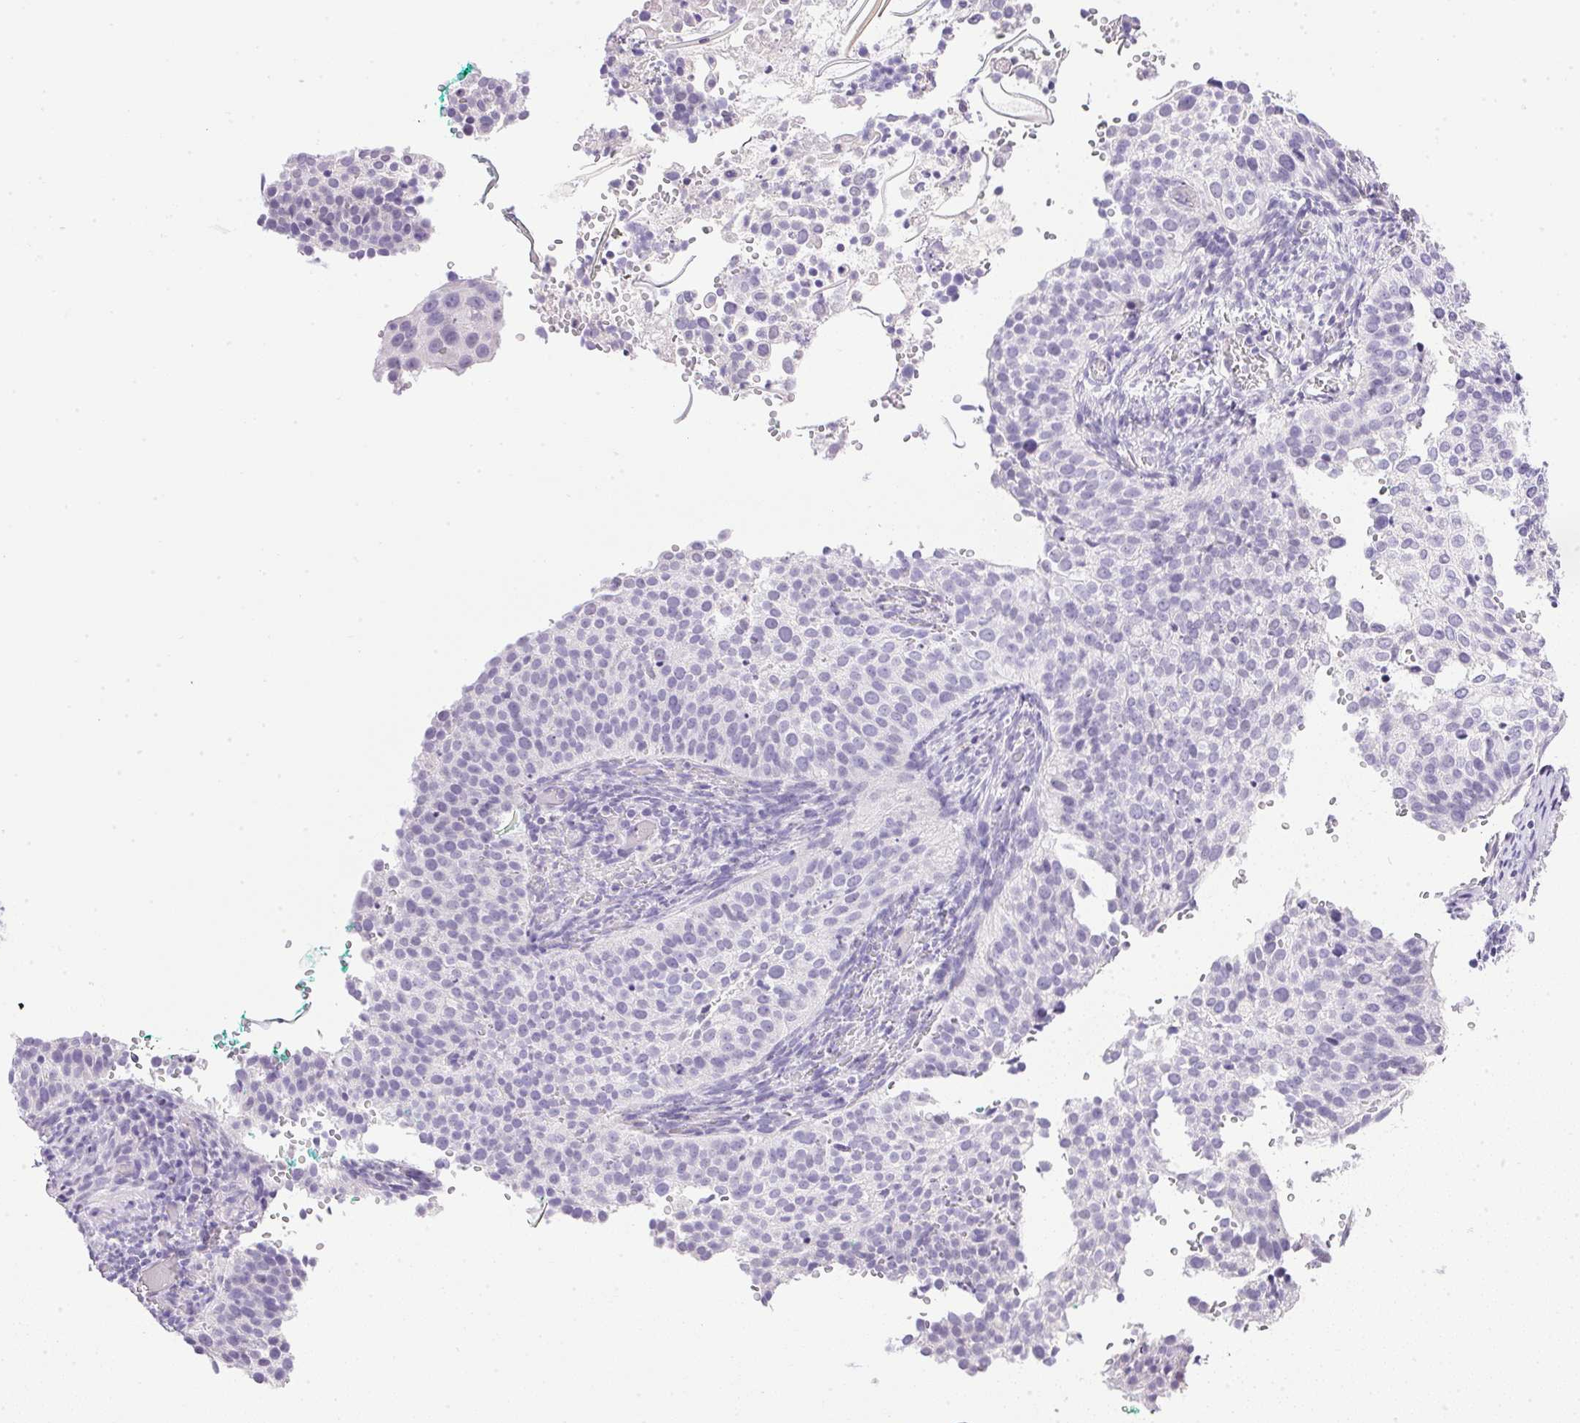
{"staining": {"intensity": "negative", "quantity": "none", "location": "none"}, "tissue": "cervical cancer", "cell_type": "Tumor cells", "image_type": "cancer", "snomed": [{"axis": "morphology", "description": "Squamous cell carcinoma, NOS"}, {"axis": "topography", "description": "Cervix"}], "caption": "Tumor cells show no significant protein positivity in cervical cancer (squamous cell carcinoma).", "gene": "ATP6V0A4", "patient": {"sex": "female", "age": 44}}